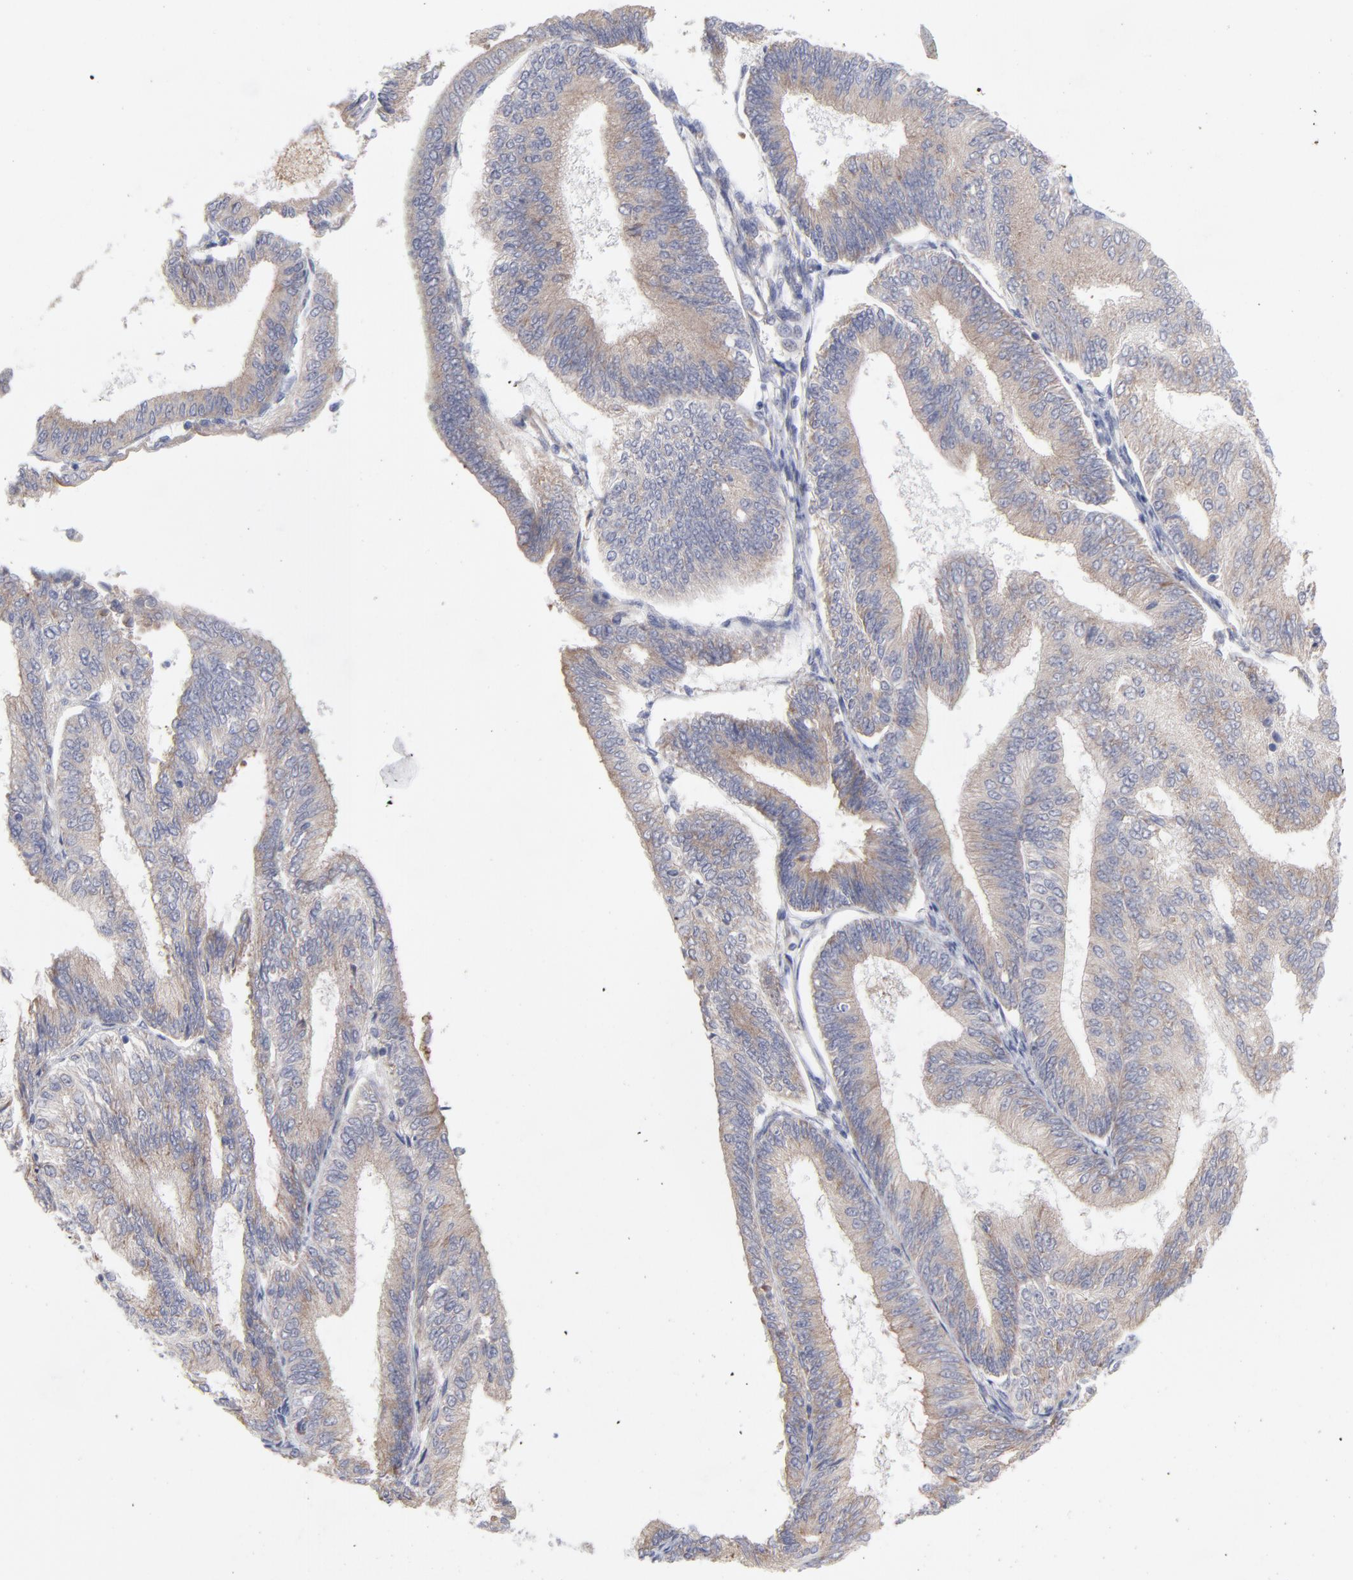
{"staining": {"intensity": "weak", "quantity": "<25%", "location": "cytoplasmic/membranous"}, "tissue": "endometrial cancer", "cell_type": "Tumor cells", "image_type": "cancer", "snomed": [{"axis": "morphology", "description": "Adenocarcinoma, NOS"}, {"axis": "topography", "description": "Endometrium"}], "caption": "A micrograph of endometrial adenocarcinoma stained for a protein demonstrates no brown staining in tumor cells. The staining is performed using DAB (3,3'-diaminobenzidine) brown chromogen with nuclei counter-stained in using hematoxylin.", "gene": "RPS24", "patient": {"sex": "female", "age": 55}}